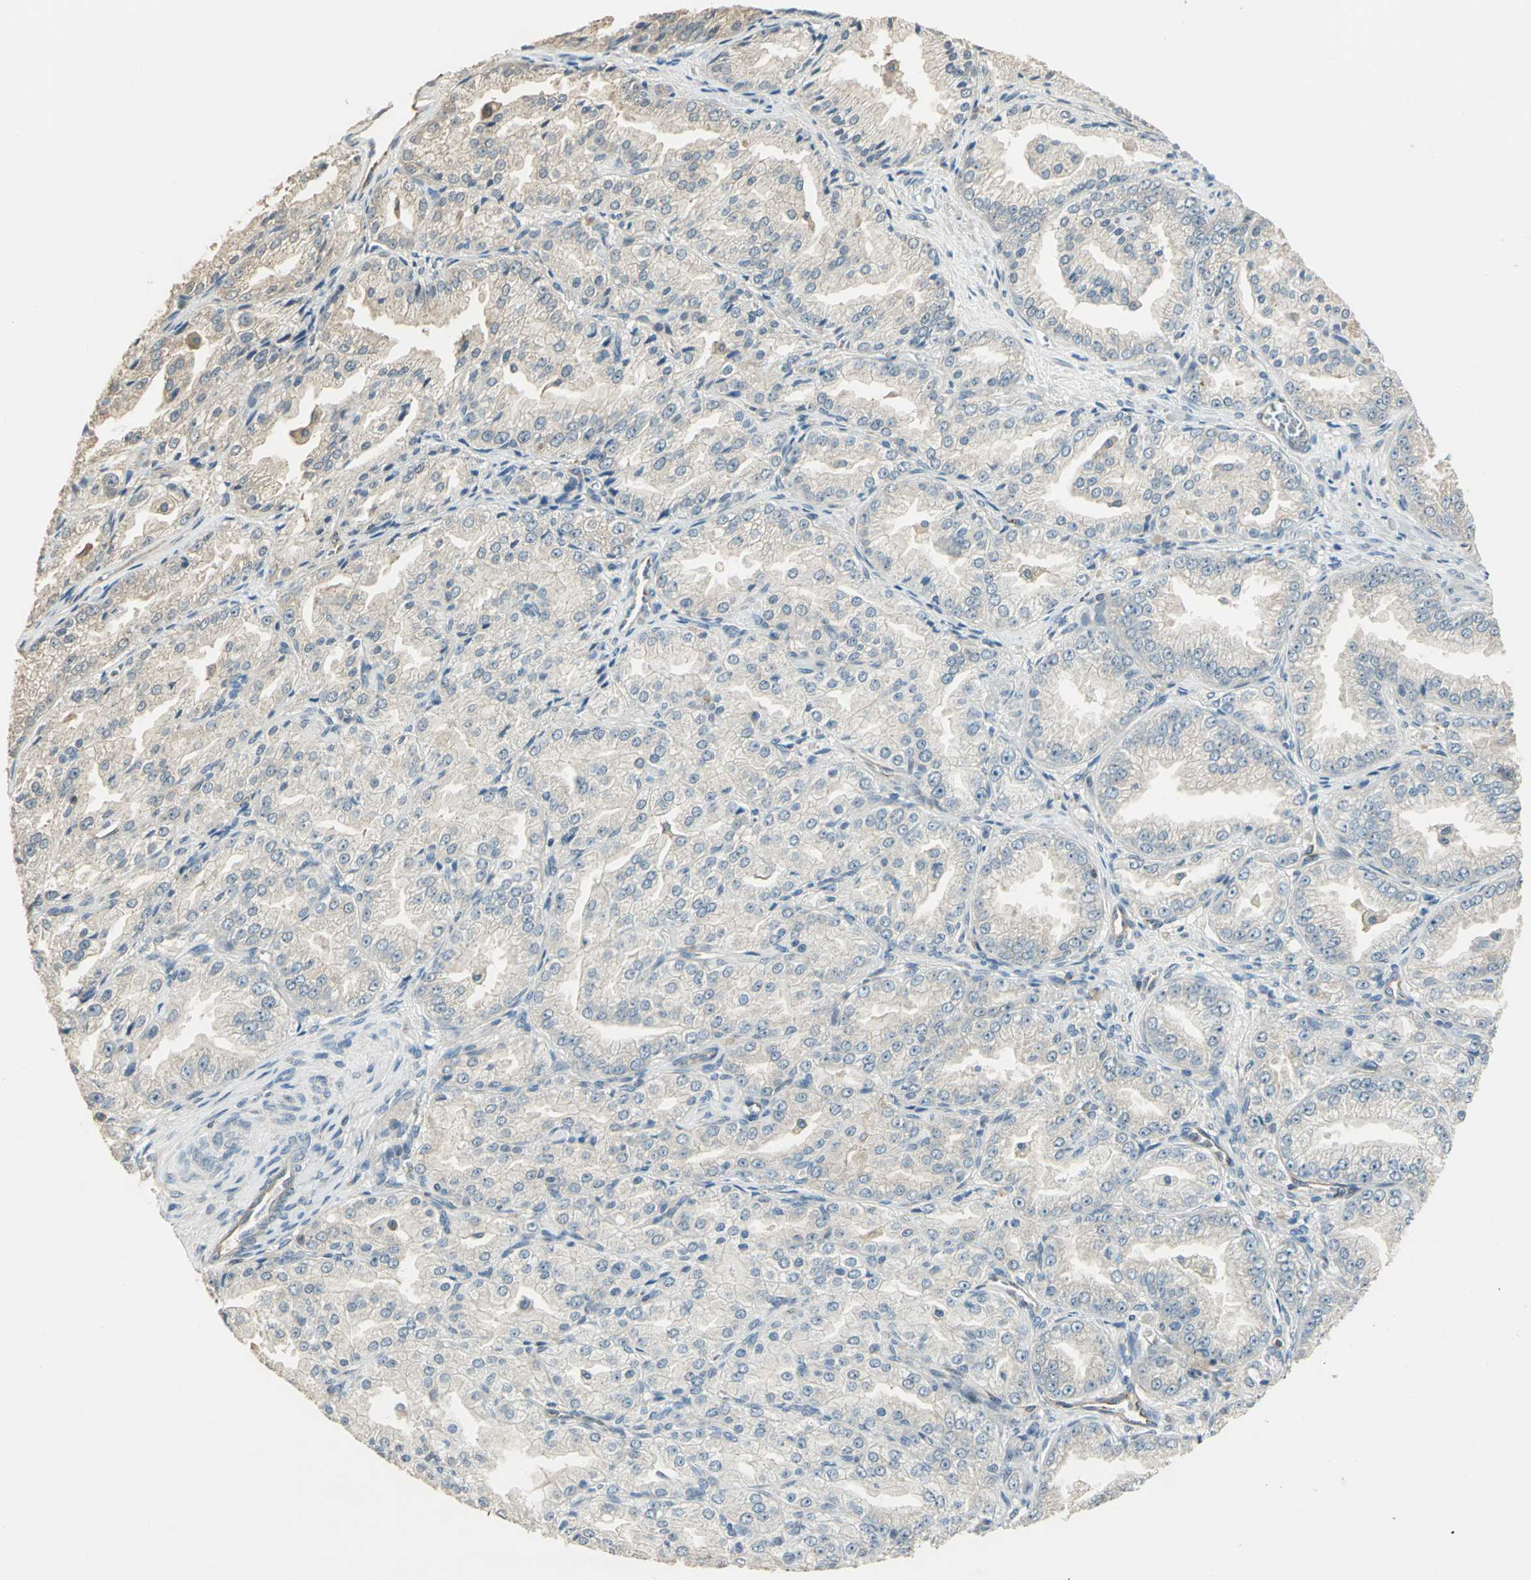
{"staining": {"intensity": "negative", "quantity": "none", "location": "none"}, "tissue": "prostate cancer", "cell_type": "Tumor cells", "image_type": "cancer", "snomed": [{"axis": "morphology", "description": "Adenocarcinoma, High grade"}, {"axis": "topography", "description": "Prostate"}], "caption": "IHC photomicrograph of human prostate high-grade adenocarcinoma stained for a protein (brown), which reveals no expression in tumor cells.", "gene": "RAPGEF1", "patient": {"sex": "male", "age": 61}}